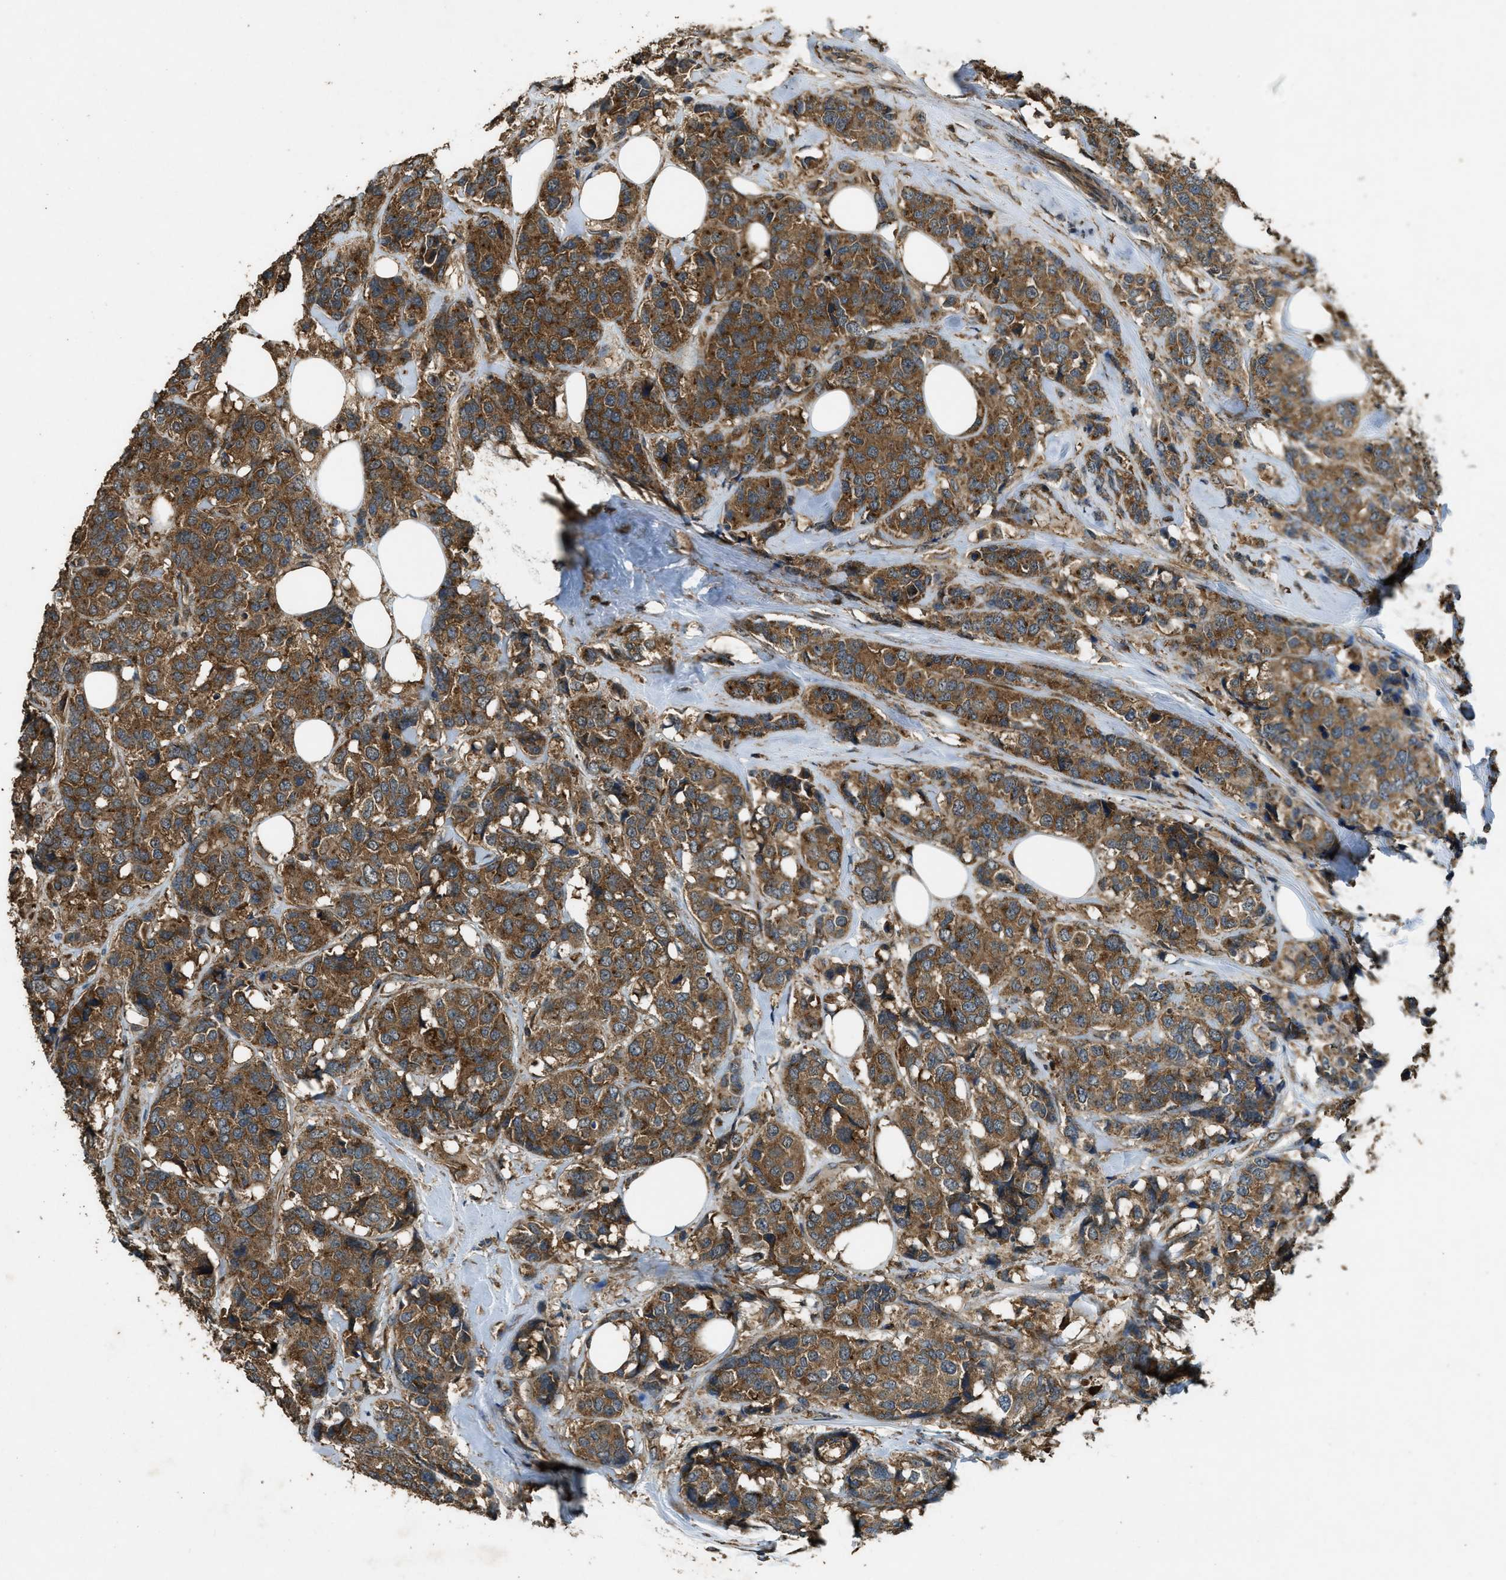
{"staining": {"intensity": "strong", "quantity": ">75%", "location": "cytoplasmic/membranous"}, "tissue": "breast cancer", "cell_type": "Tumor cells", "image_type": "cancer", "snomed": [{"axis": "morphology", "description": "Lobular carcinoma"}, {"axis": "topography", "description": "Breast"}], "caption": "Immunohistochemistry image of neoplastic tissue: breast cancer stained using immunohistochemistry reveals high levels of strong protein expression localized specifically in the cytoplasmic/membranous of tumor cells, appearing as a cytoplasmic/membranous brown color.", "gene": "MAP3K8", "patient": {"sex": "female", "age": 59}}